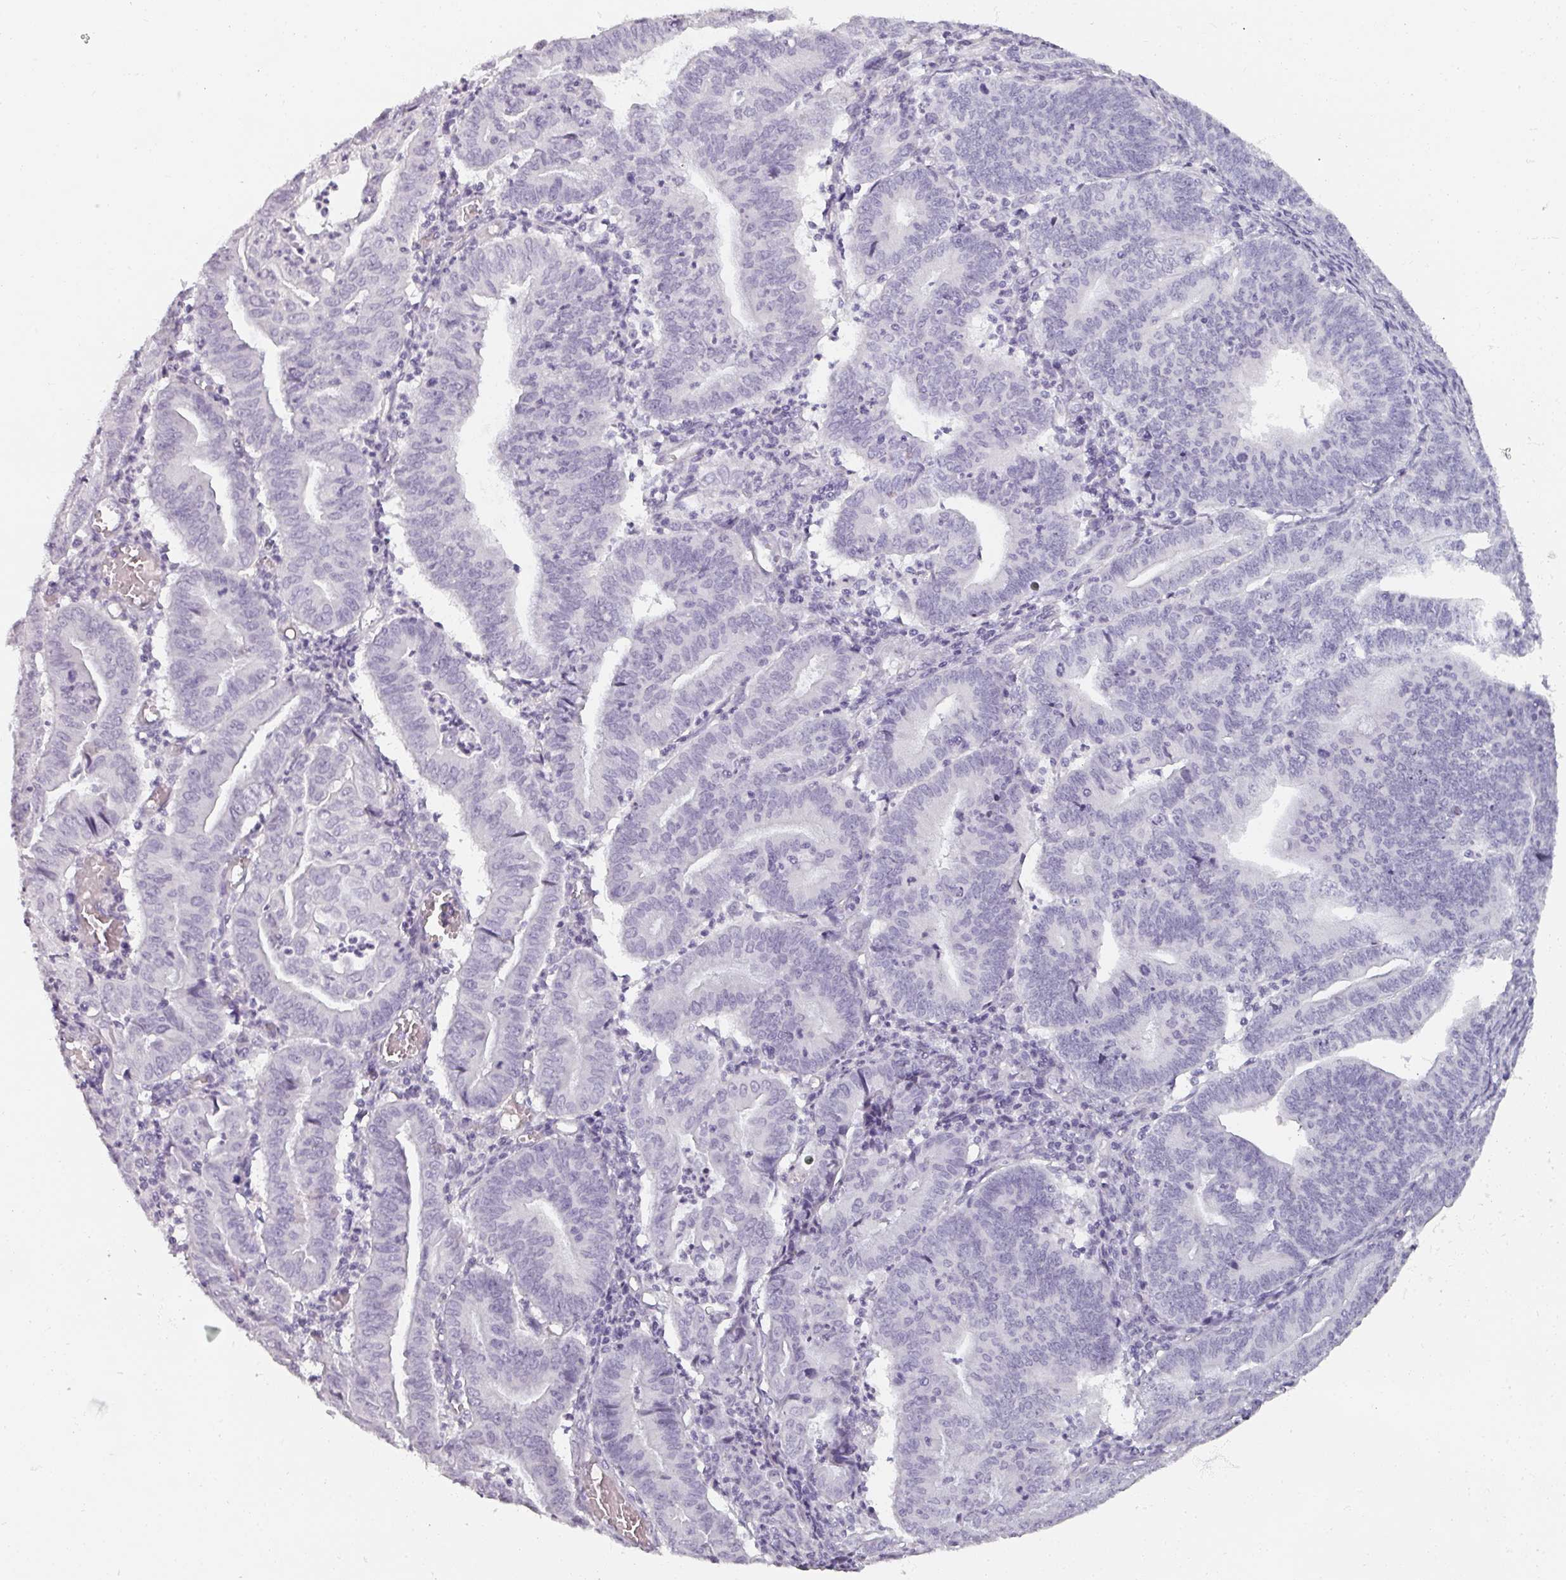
{"staining": {"intensity": "negative", "quantity": "none", "location": "none"}, "tissue": "endometrial cancer", "cell_type": "Tumor cells", "image_type": "cancer", "snomed": [{"axis": "morphology", "description": "Adenocarcinoma, NOS"}, {"axis": "topography", "description": "Endometrium"}], "caption": "An IHC micrograph of adenocarcinoma (endometrial) is shown. There is no staining in tumor cells of adenocarcinoma (endometrial).", "gene": "REG3G", "patient": {"sex": "female", "age": 60}}